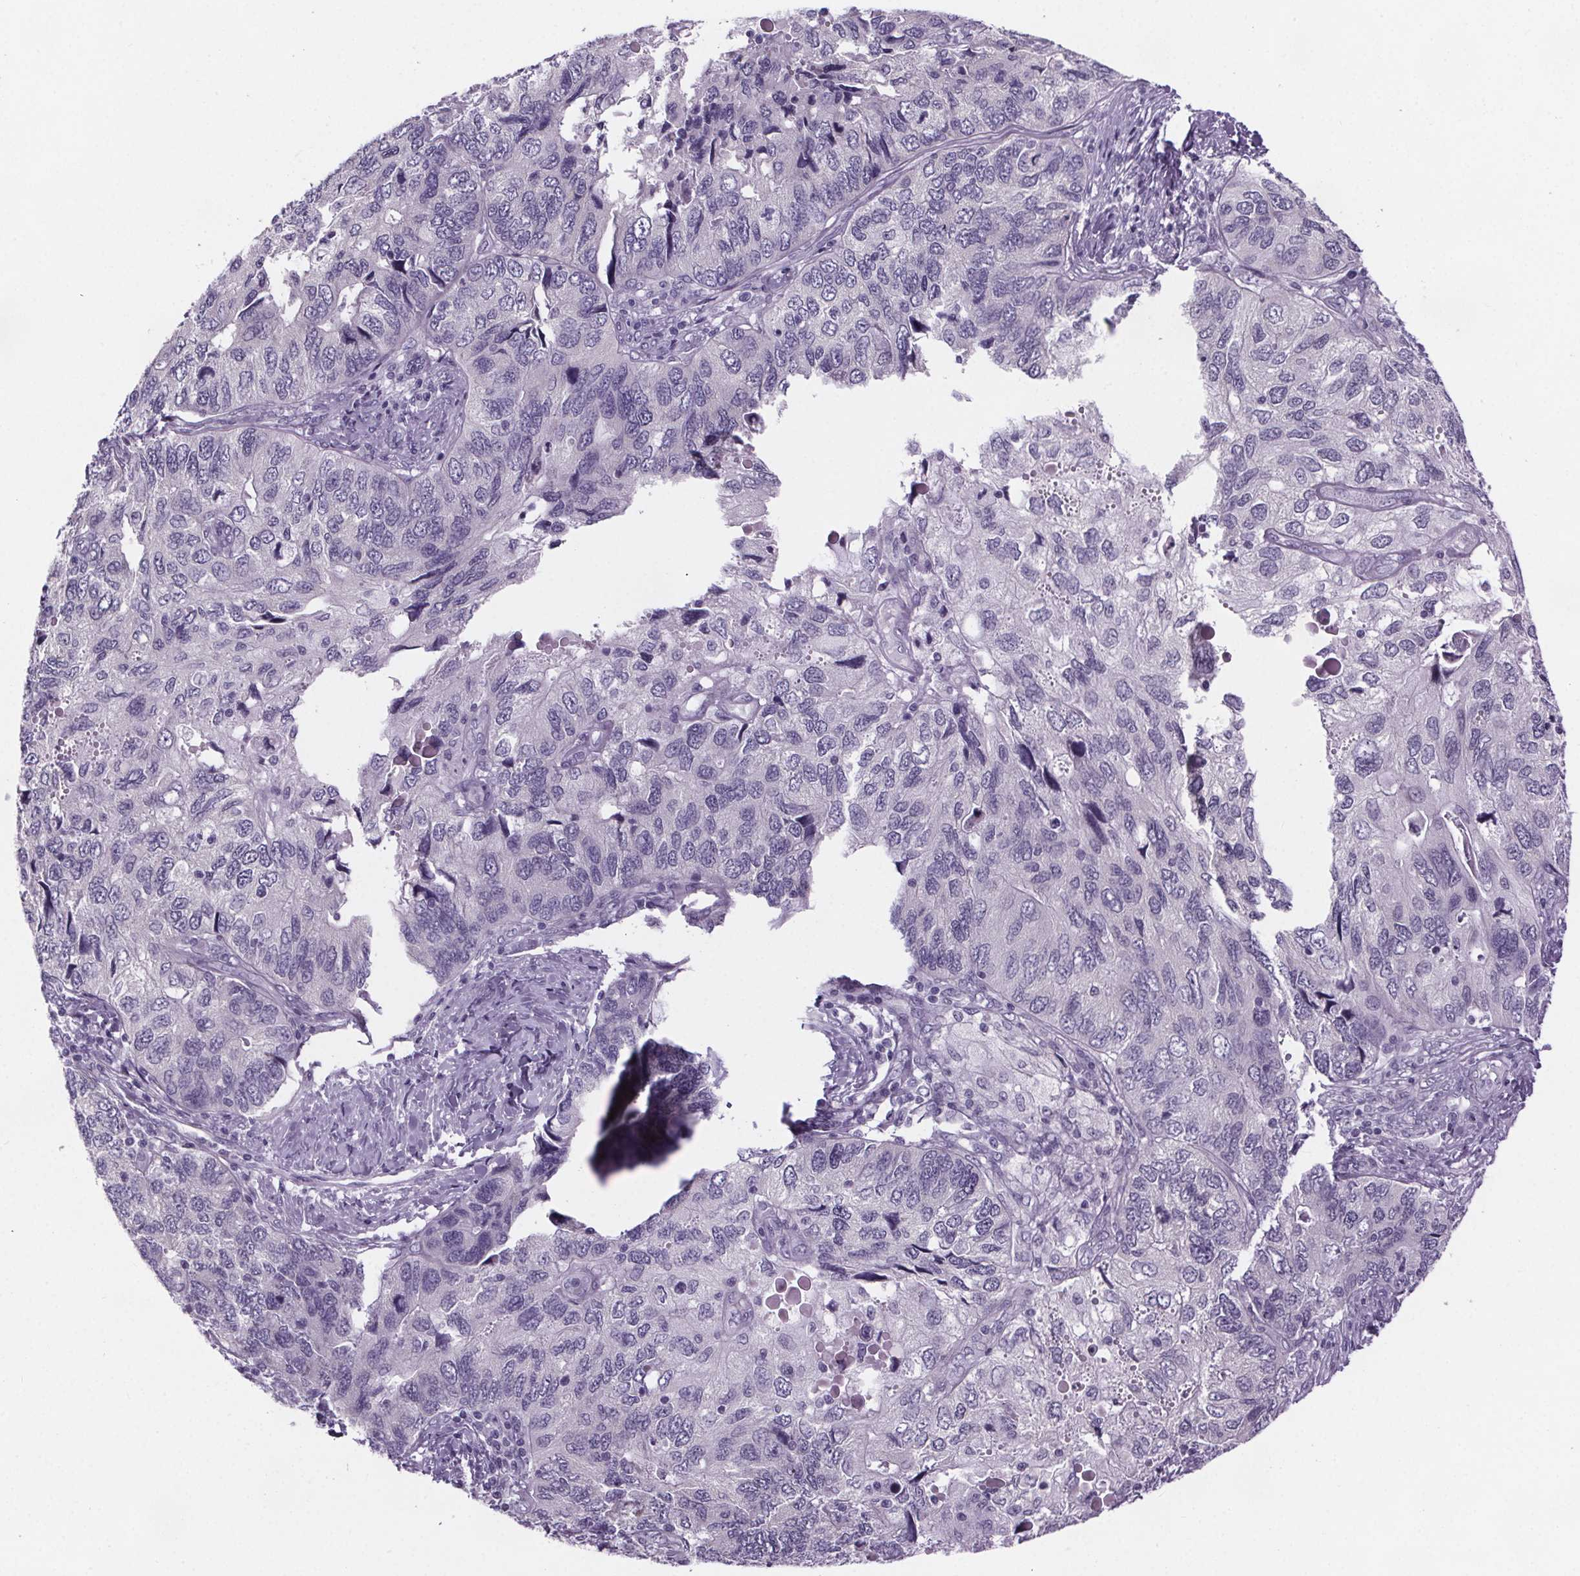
{"staining": {"intensity": "negative", "quantity": "none", "location": "none"}, "tissue": "endometrial cancer", "cell_type": "Tumor cells", "image_type": "cancer", "snomed": [{"axis": "morphology", "description": "Carcinoma, NOS"}, {"axis": "topography", "description": "Uterus"}], "caption": "There is no significant positivity in tumor cells of endometrial cancer.", "gene": "CUBN", "patient": {"sex": "female", "age": 76}}